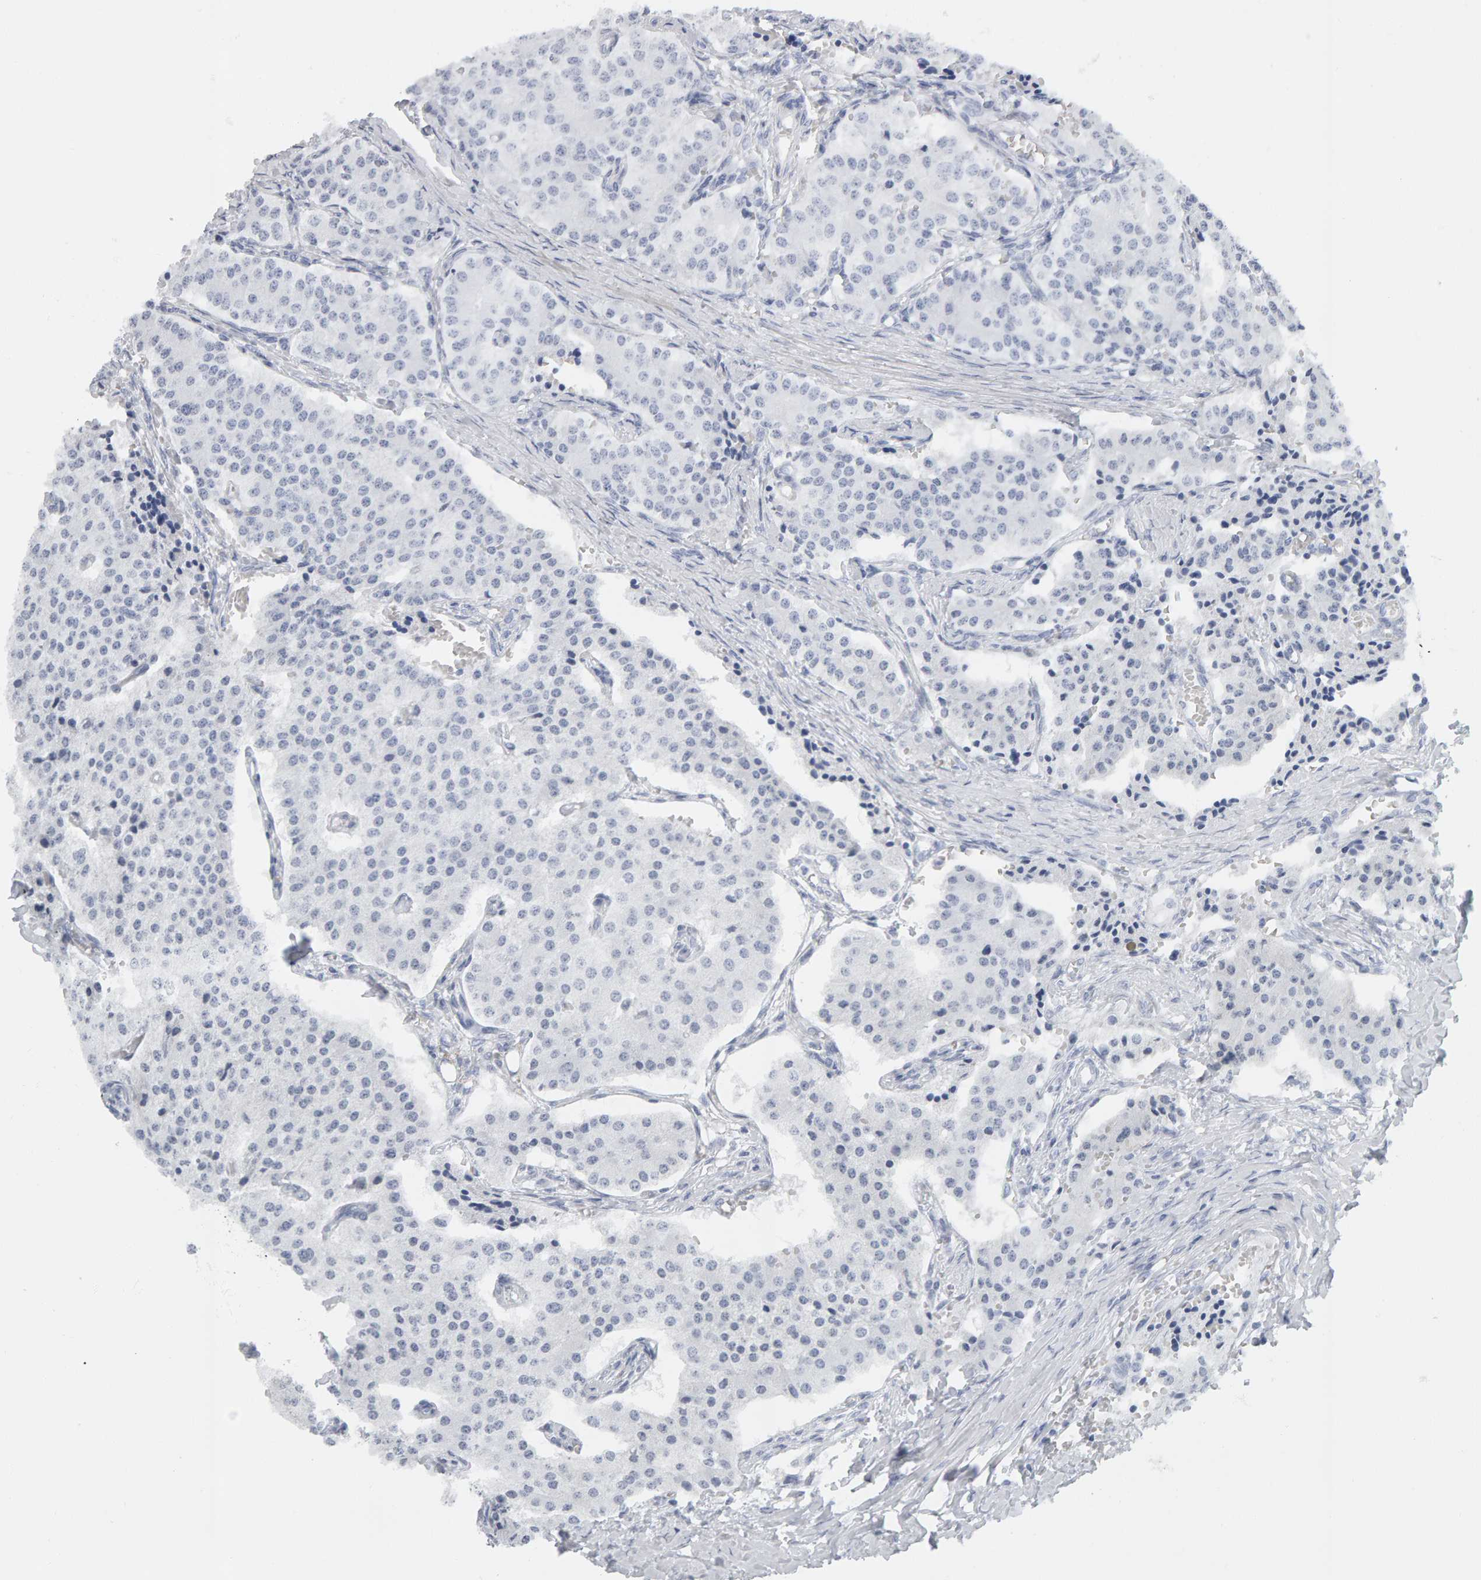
{"staining": {"intensity": "negative", "quantity": "none", "location": "none"}, "tissue": "carcinoid", "cell_type": "Tumor cells", "image_type": "cancer", "snomed": [{"axis": "morphology", "description": "Carcinoid, malignant, NOS"}, {"axis": "topography", "description": "Colon"}], "caption": "Tumor cells show no significant staining in carcinoid.", "gene": "SPACA3", "patient": {"sex": "female", "age": 52}}